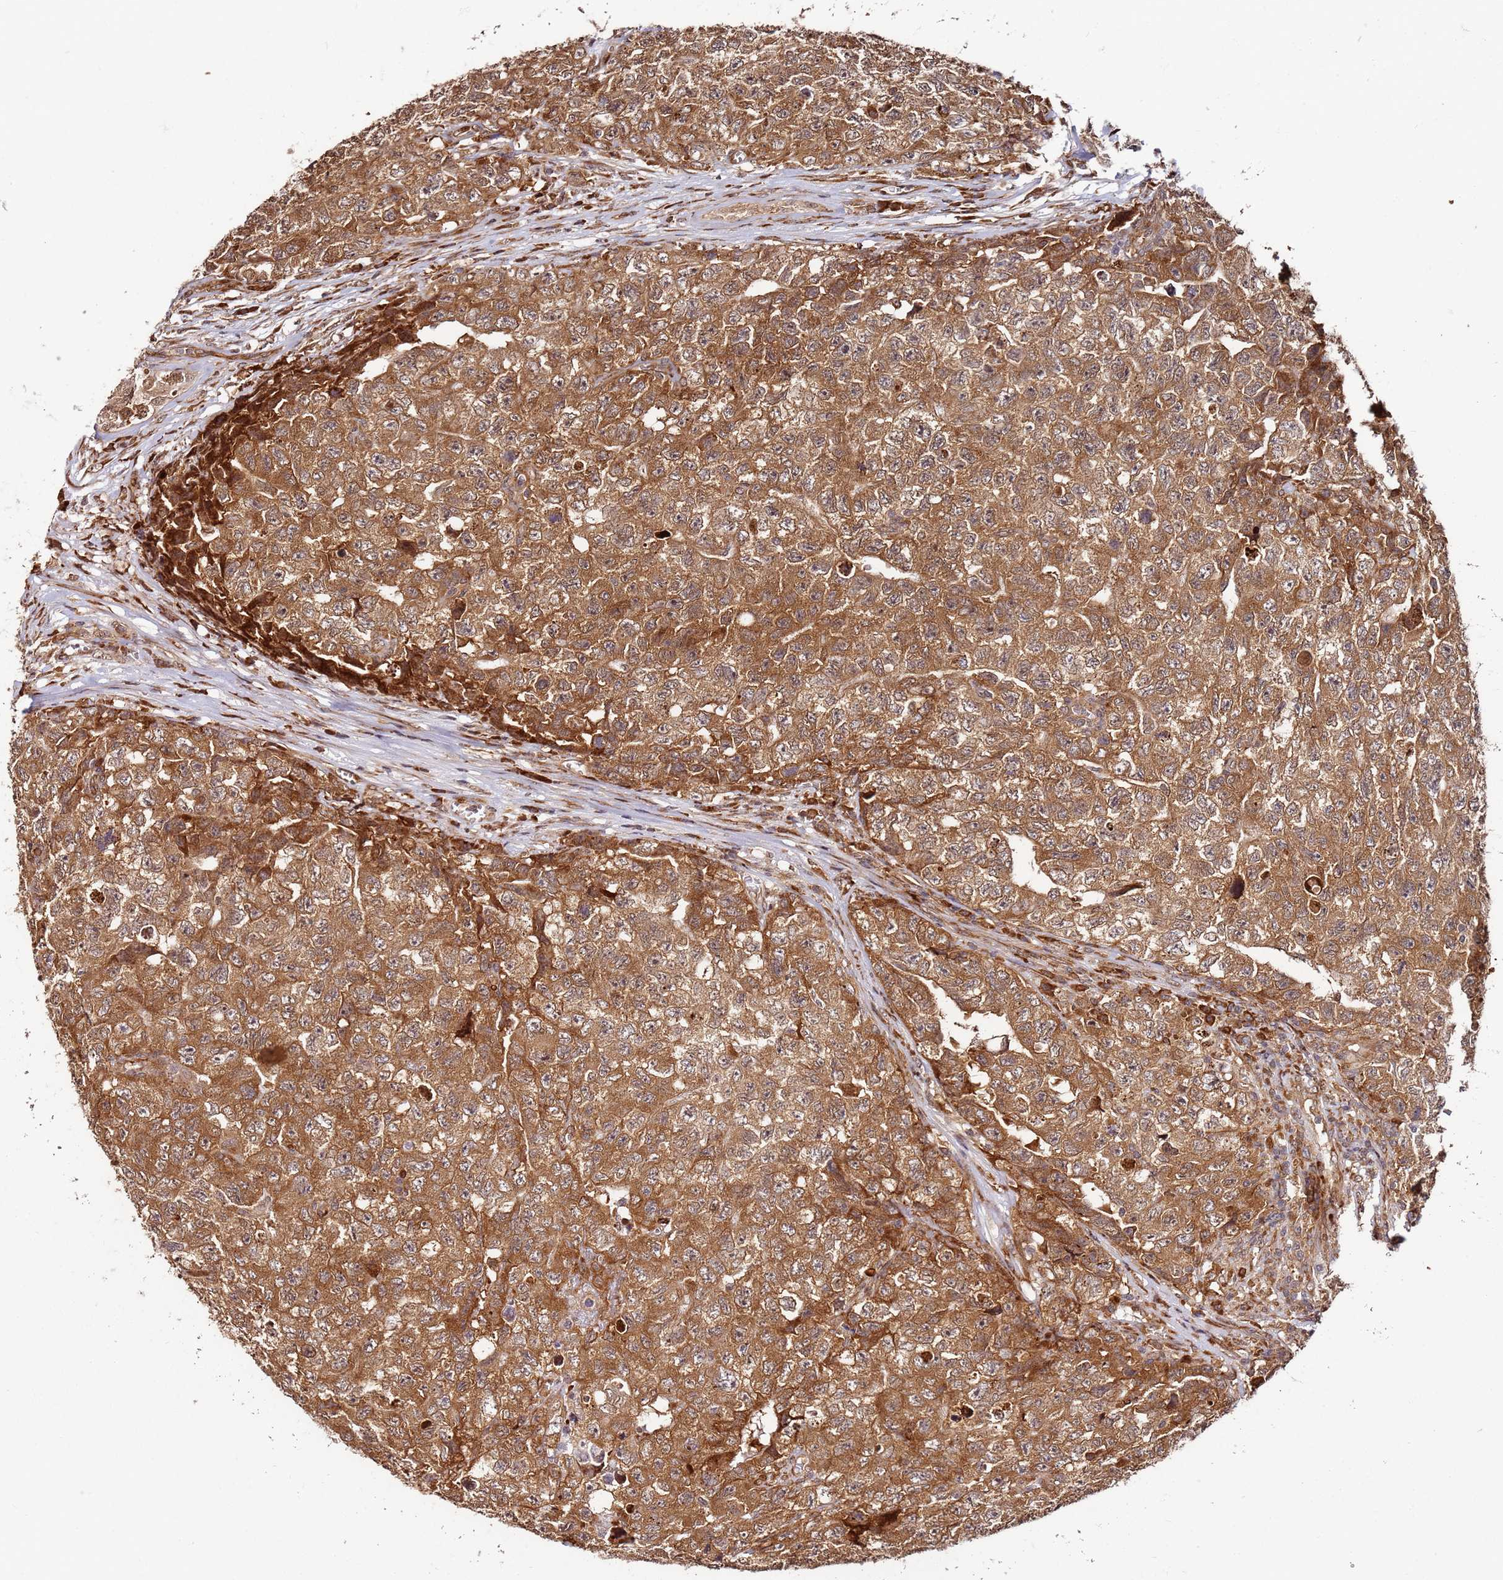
{"staining": {"intensity": "moderate", "quantity": ">75%", "location": "cytoplasmic/membranous"}, "tissue": "testis cancer", "cell_type": "Tumor cells", "image_type": "cancer", "snomed": [{"axis": "morphology", "description": "Carcinoma, Embryonal, NOS"}, {"axis": "topography", "description": "Testis"}], "caption": "Protein staining of embryonal carcinoma (testis) tissue displays moderate cytoplasmic/membranous staining in approximately >75% of tumor cells.", "gene": "RPS3A", "patient": {"sex": "male", "age": 31}}